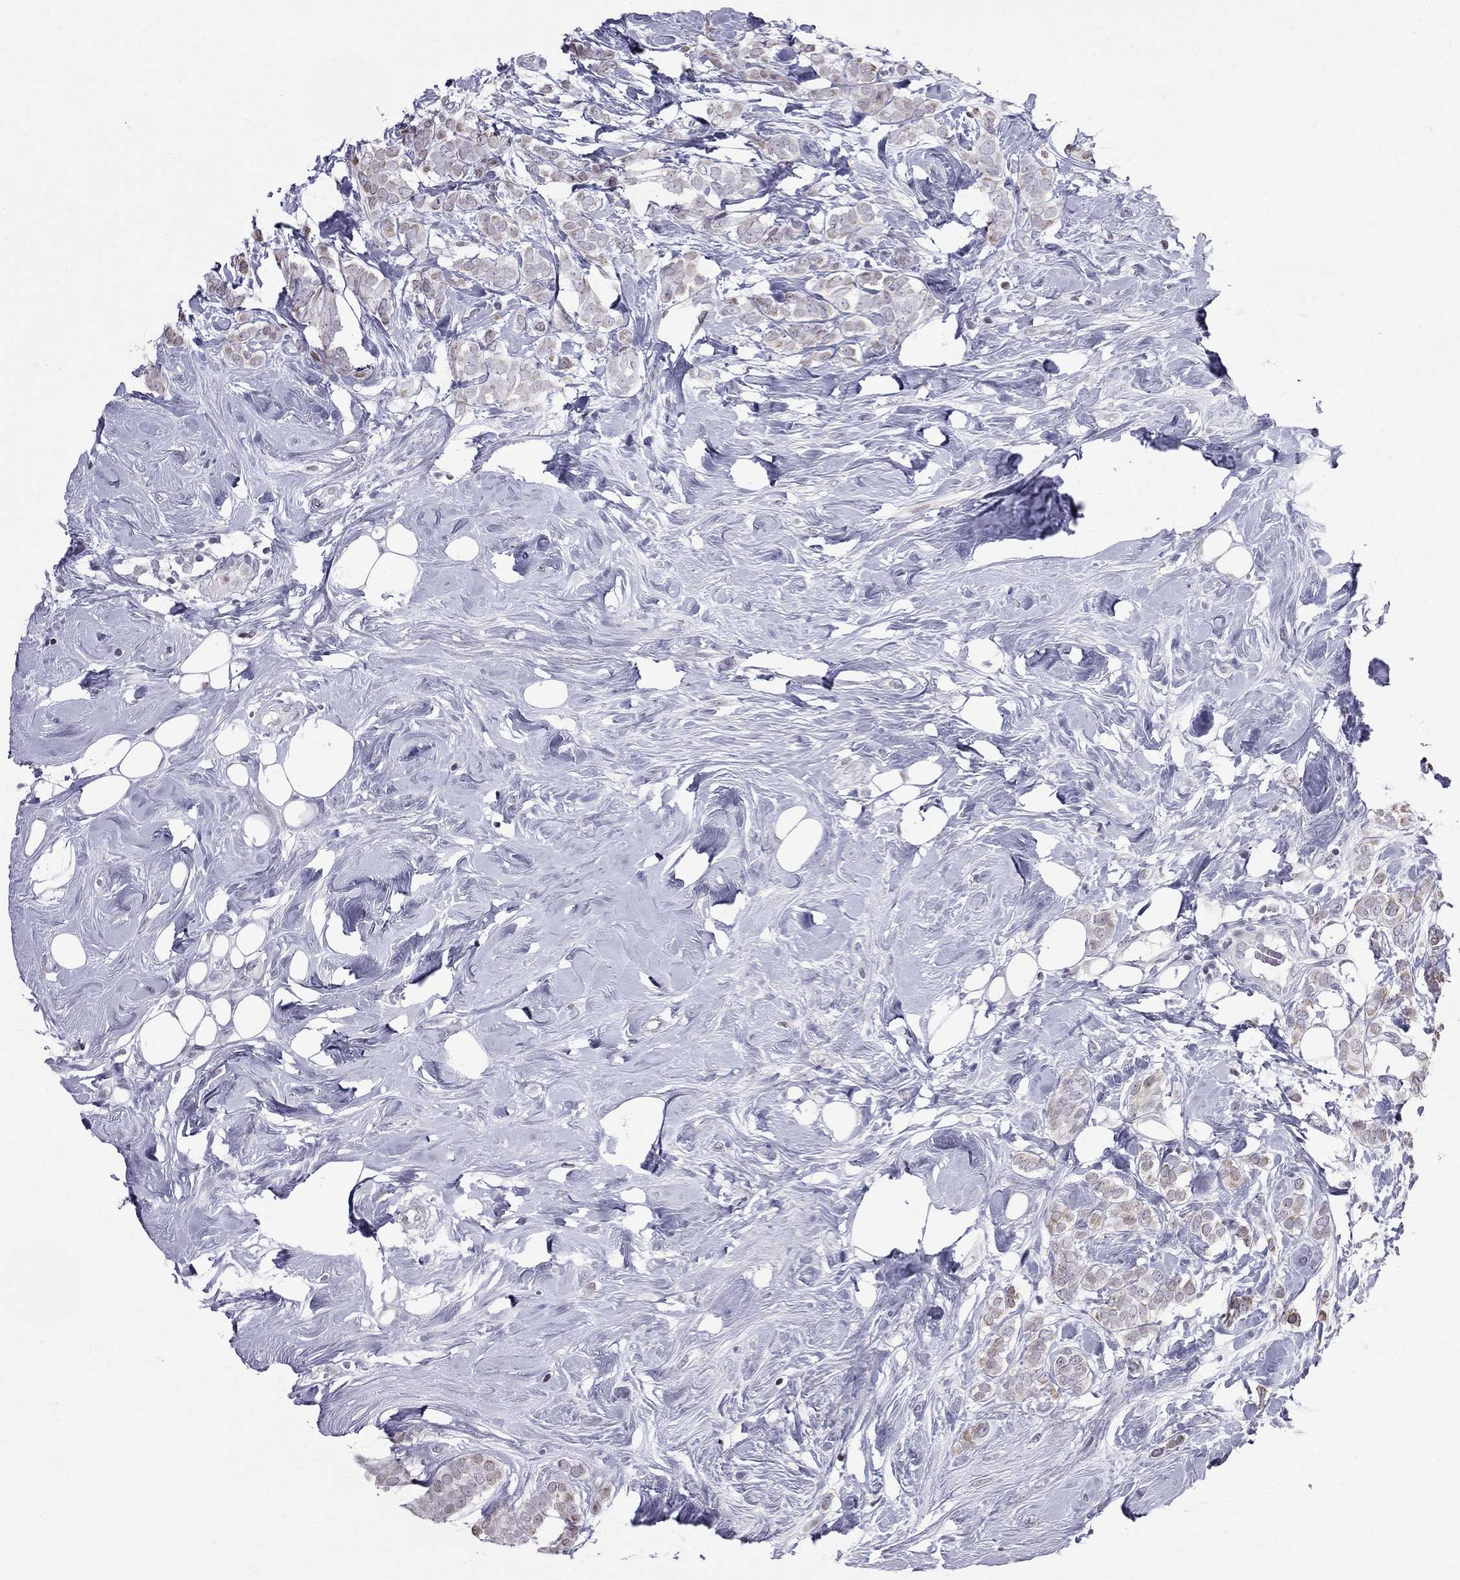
{"staining": {"intensity": "weak", "quantity": "25%-75%", "location": "cytoplasmic/membranous"}, "tissue": "breast cancer", "cell_type": "Tumor cells", "image_type": "cancer", "snomed": [{"axis": "morphology", "description": "Lobular carcinoma"}, {"axis": "topography", "description": "Breast"}], "caption": "A micrograph of breast cancer (lobular carcinoma) stained for a protein shows weak cytoplasmic/membranous brown staining in tumor cells.", "gene": "MUC15", "patient": {"sex": "female", "age": 49}}